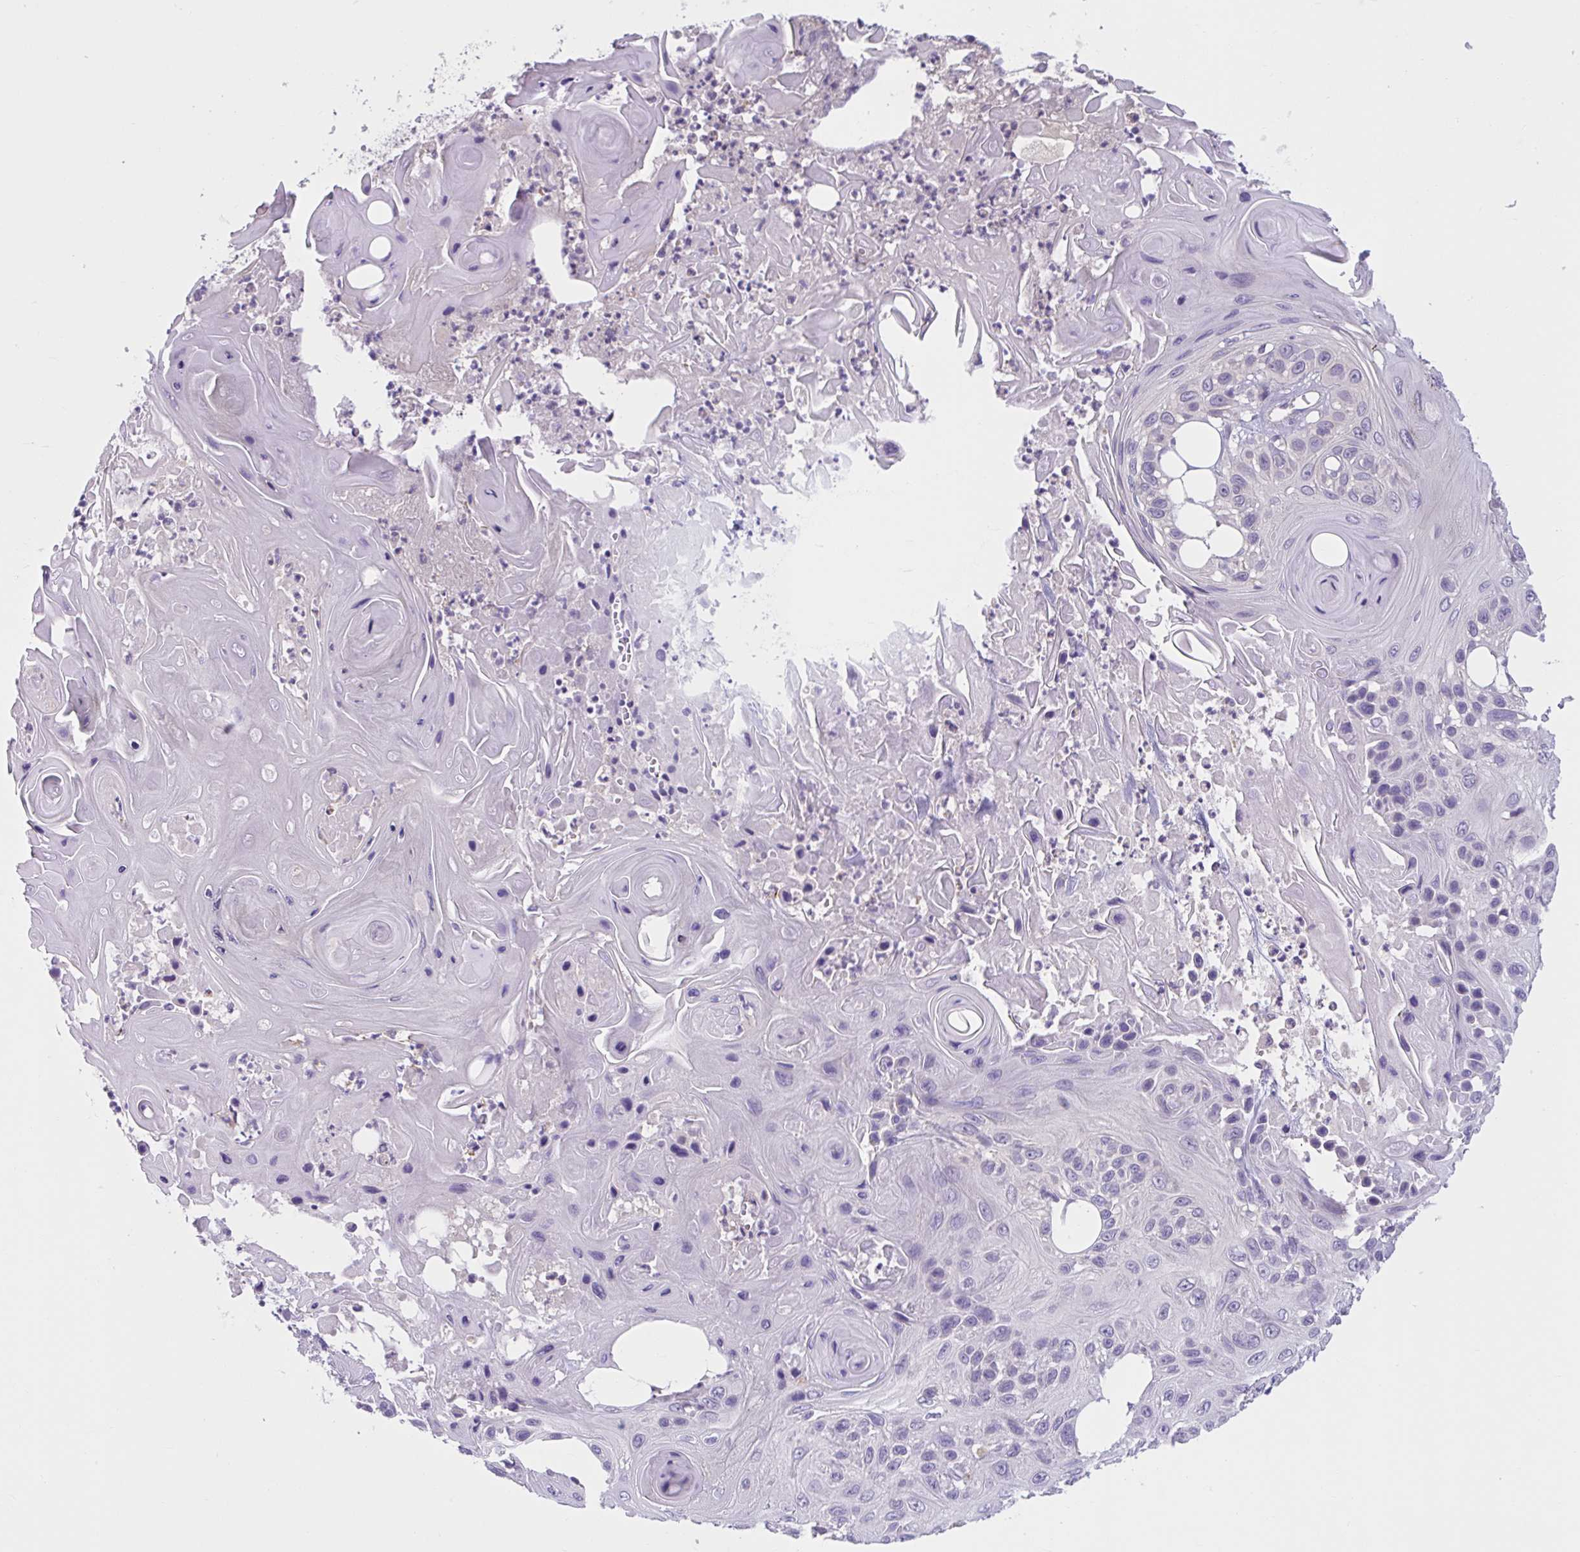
{"staining": {"intensity": "negative", "quantity": "none", "location": "none"}, "tissue": "skin cancer", "cell_type": "Tumor cells", "image_type": "cancer", "snomed": [{"axis": "morphology", "description": "Squamous cell carcinoma, NOS"}, {"axis": "topography", "description": "Skin"}], "caption": "Tumor cells are negative for brown protein staining in squamous cell carcinoma (skin).", "gene": "WNT9B", "patient": {"sex": "male", "age": 82}}